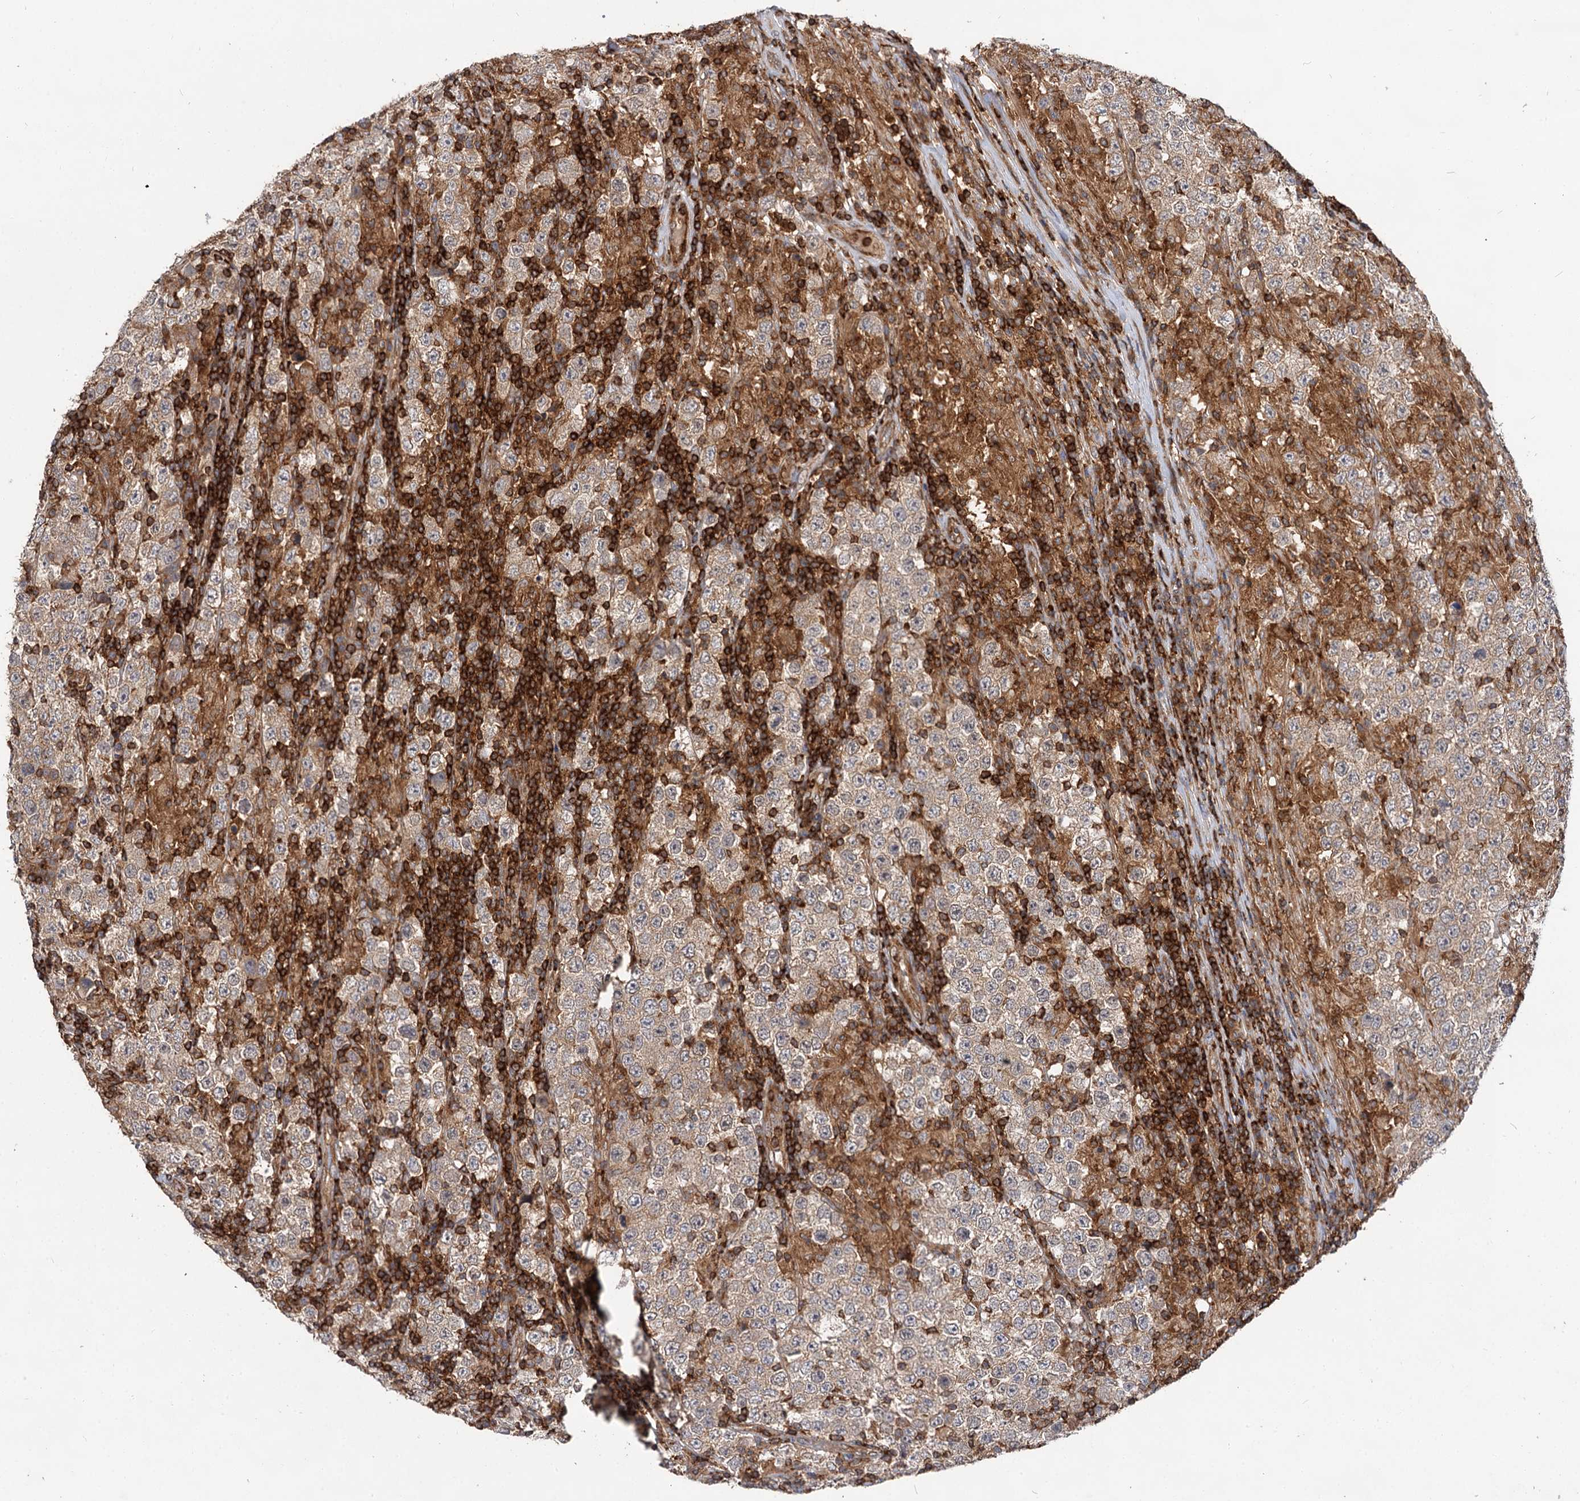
{"staining": {"intensity": "weak", "quantity": "25%-75%", "location": "cytoplasmic/membranous"}, "tissue": "testis cancer", "cell_type": "Tumor cells", "image_type": "cancer", "snomed": [{"axis": "morphology", "description": "Normal tissue, NOS"}, {"axis": "morphology", "description": "Urothelial carcinoma, High grade"}, {"axis": "morphology", "description": "Seminoma, NOS"}, {"axis": "morphology", "description": "Carcinoma, Embryonal, NOS"}, {"axis": "topography", "description": "Urinary bladder"}, {"axis": "topography", "description": "Testis"}], "caption": "Human testis cancer (embryonal carcinoma) stained with a protein marker exhibits weak staining in tumor cells.", "gene": "PACS1", "patient": {"sex": "male", "age": 41}}